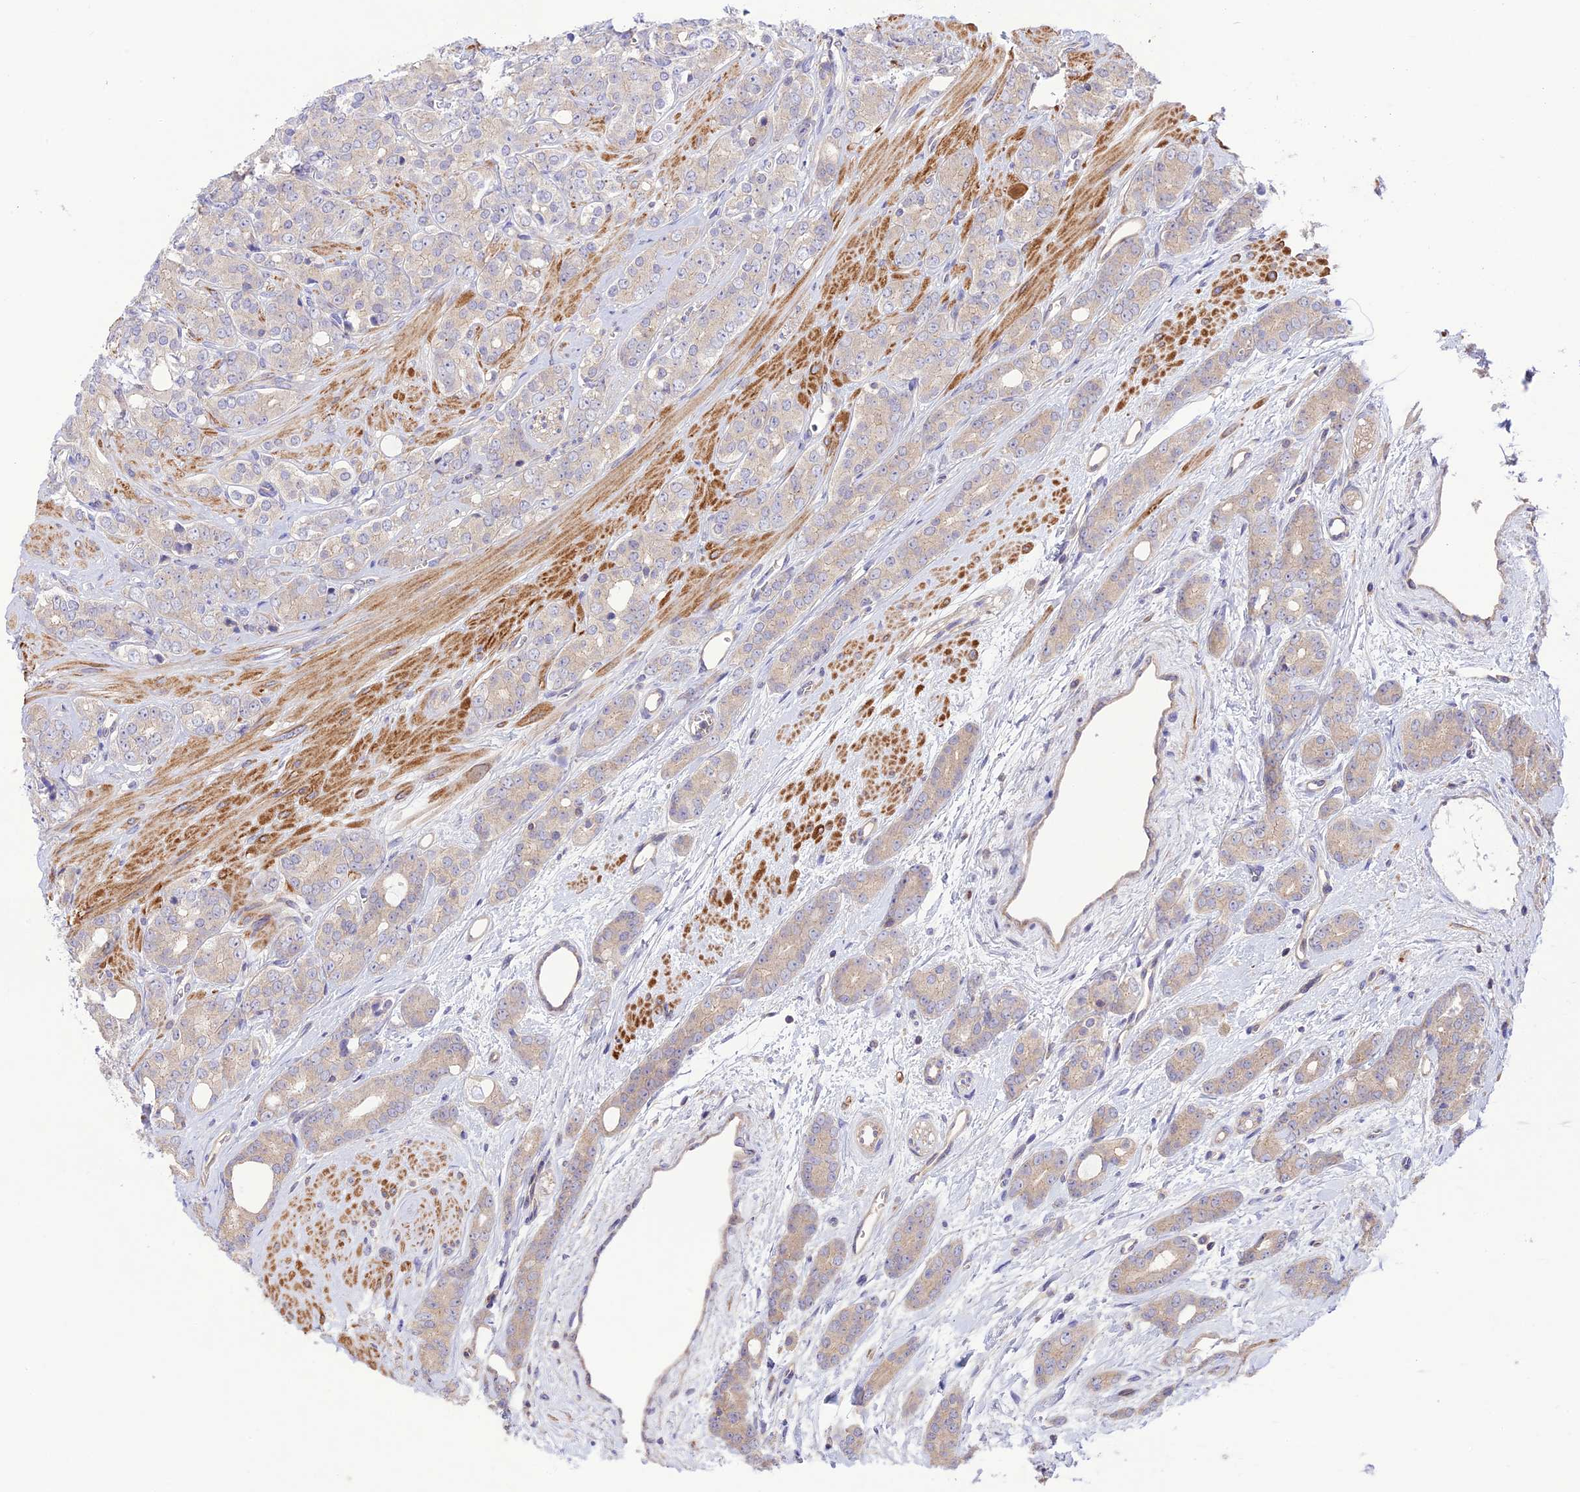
{"staining": {"intensity": "negative", "quantity": "none", "location": "none"}, "tissue": "prostate cancer", "cell_type": "Tumor cells", "image_type": "cancer", "snomed": [{"axis": "morphology", "description": "Adenocarcinoma, High grade"}, {"axis": "topography", "description": "Prostate"}], "caption": "High magnification brightfield microscopy of prostate cancer (high-grade adenocarcinoma) stained with DAB (brown) and counterstained with hematoxylin (blue): tumor cells show no significant positivity.", "gene": "FCHSD1", "patient": {"sex": "male", "age": 62}}